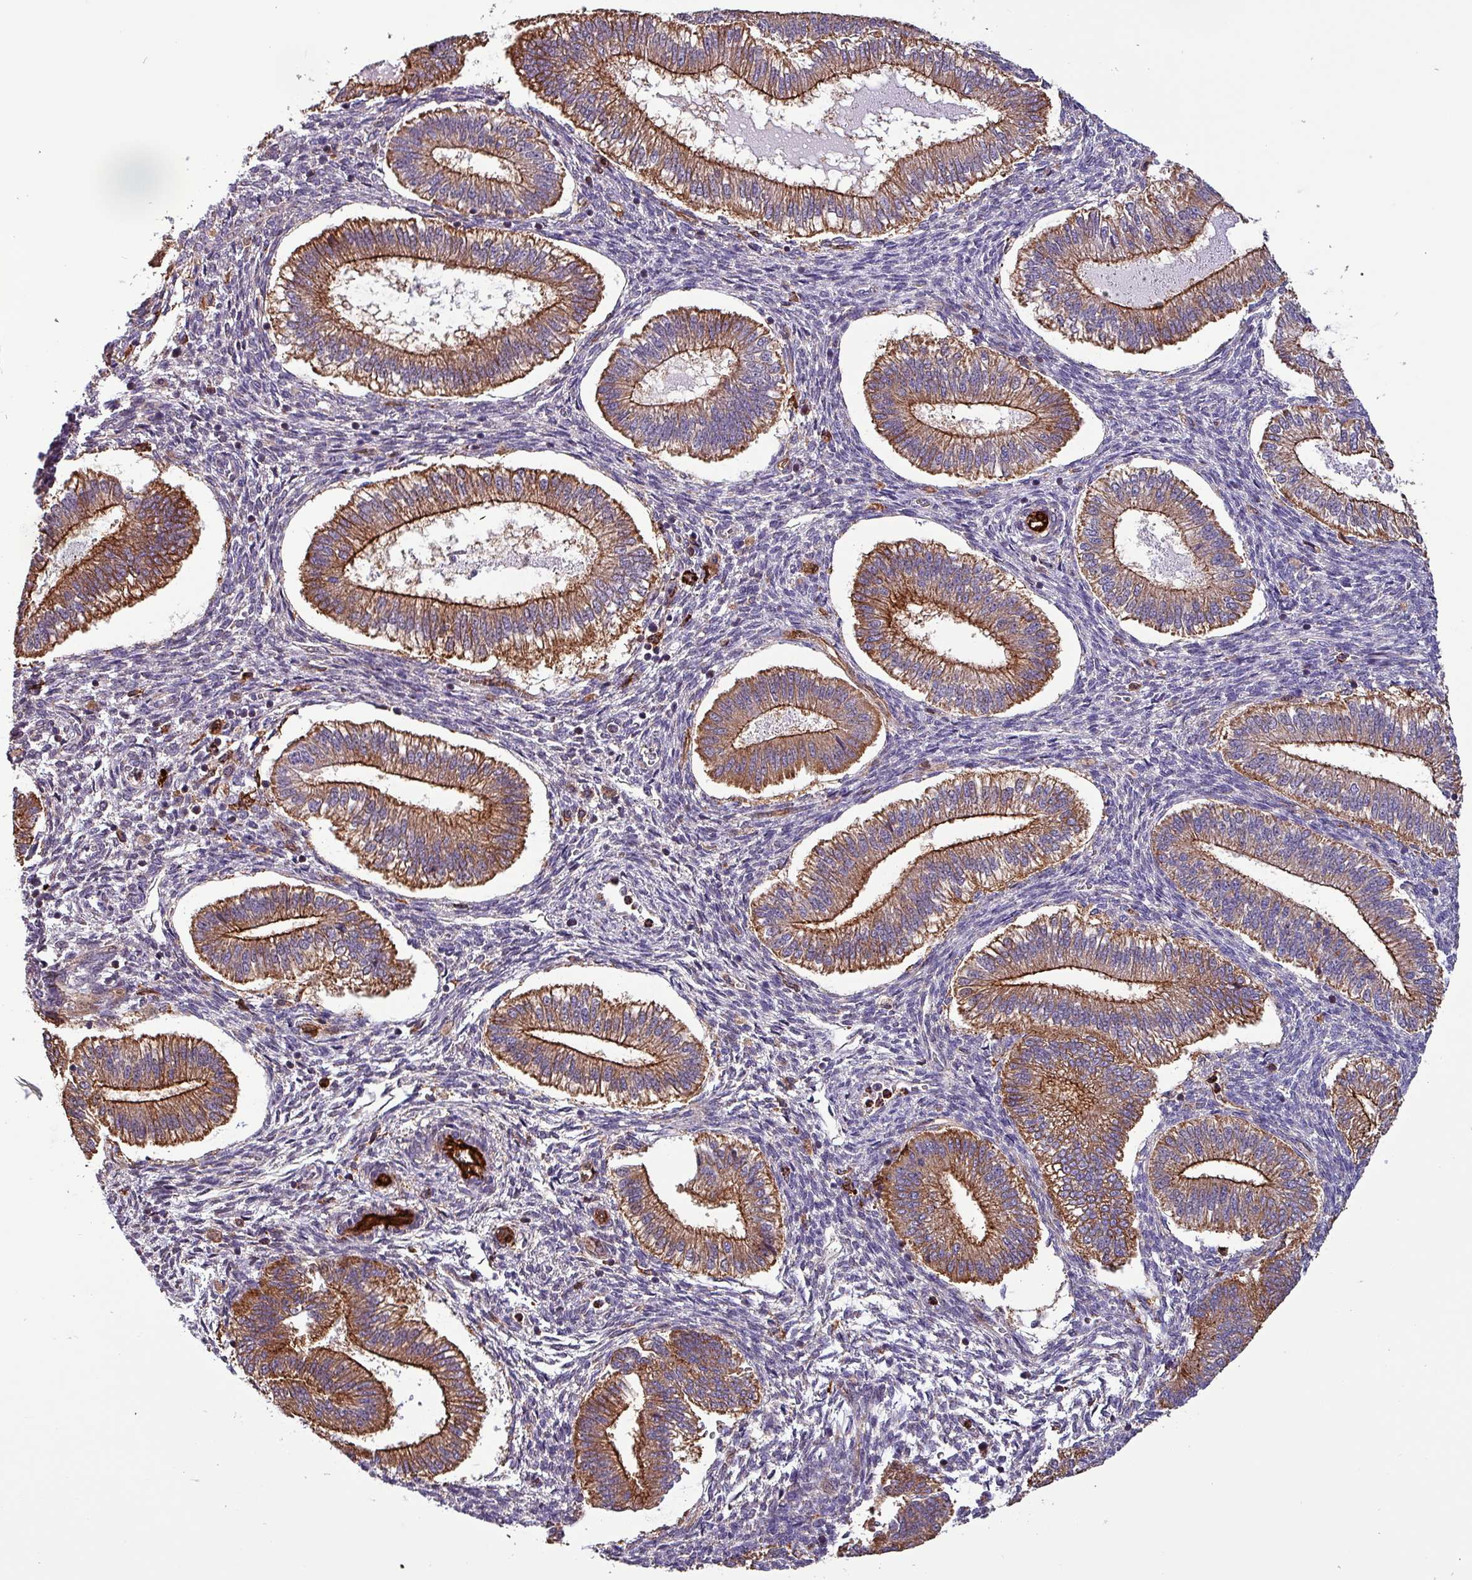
{"staining": {"intensity": "negative", "quantity": "none", "location": "none"}, "tissue": "endometrium", "cell_type": "Cells in endometrial stroma", "image_type": "normal", "snomed": [{"axis": "morphology", "description": "Normal tissue, NOS"}, {"axis": "topography", "description": "Endometrium"}], "caption": "Immunohistochemistry (IHC) histopathology image of unremarkable endometrium: endometrium stained with DAB shows no significant protein expression in cells in endometrial stroma.", "gene": "SCIN", "patient": {"sex": "female", "age": 25}}